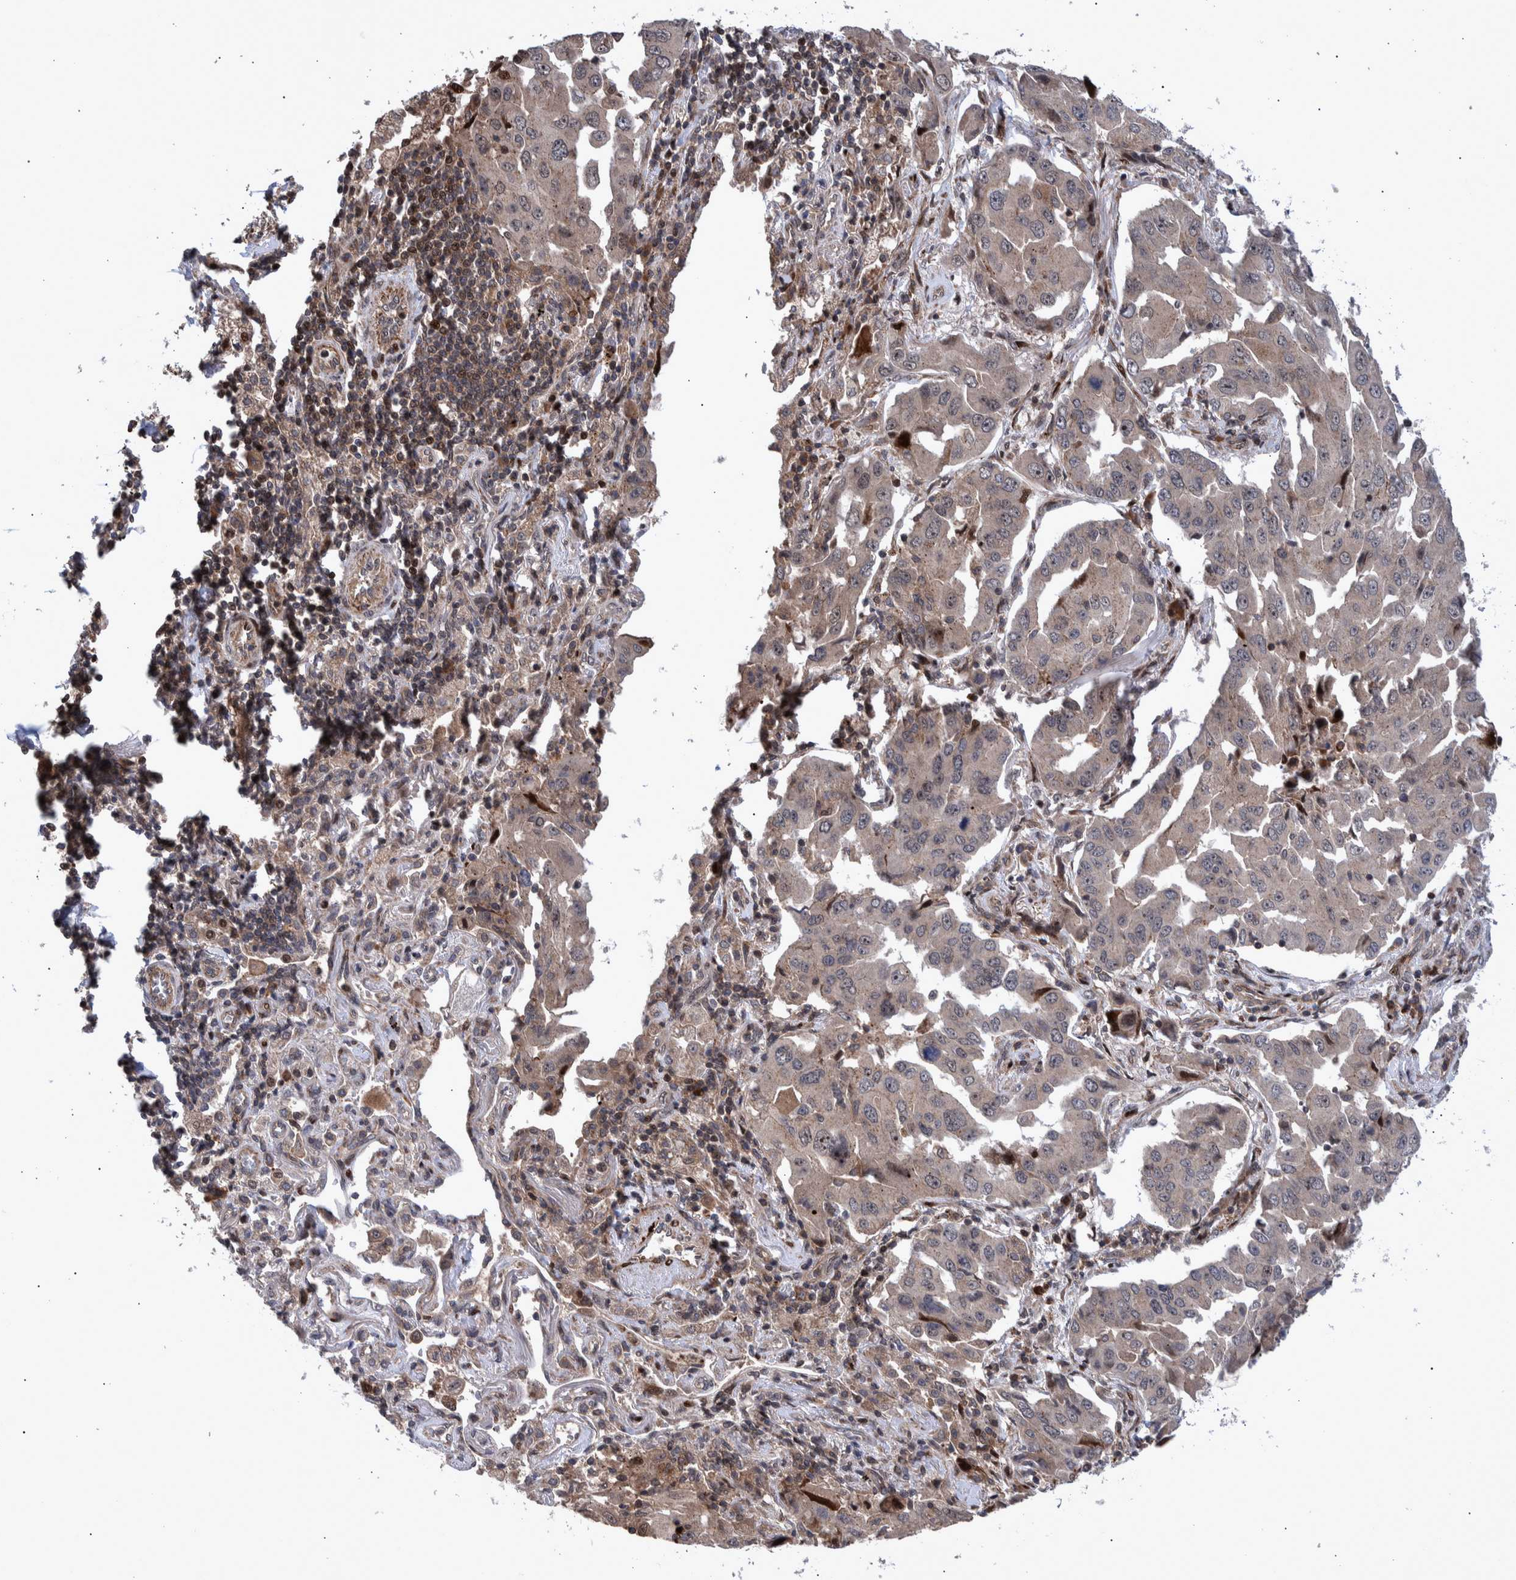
{"staining": {"intensity": "weak", "quantity": "<25%", "location": "cytoplasmic/membranous"}, "tissue": "lung cancer", "cell_type": "Tumor cells", "image_type": "cancer", "snomed": [{"axis": "morphology", "description": "Adenocarcinoma, NOS"}, {"axis": "topography", "description": "Lung"}], "caption": "Image shows no protein positivity in tumor cells of lung cancer tissue.", "gene": "SHISA6", "patient": {"sex": "female", "age": 65}}